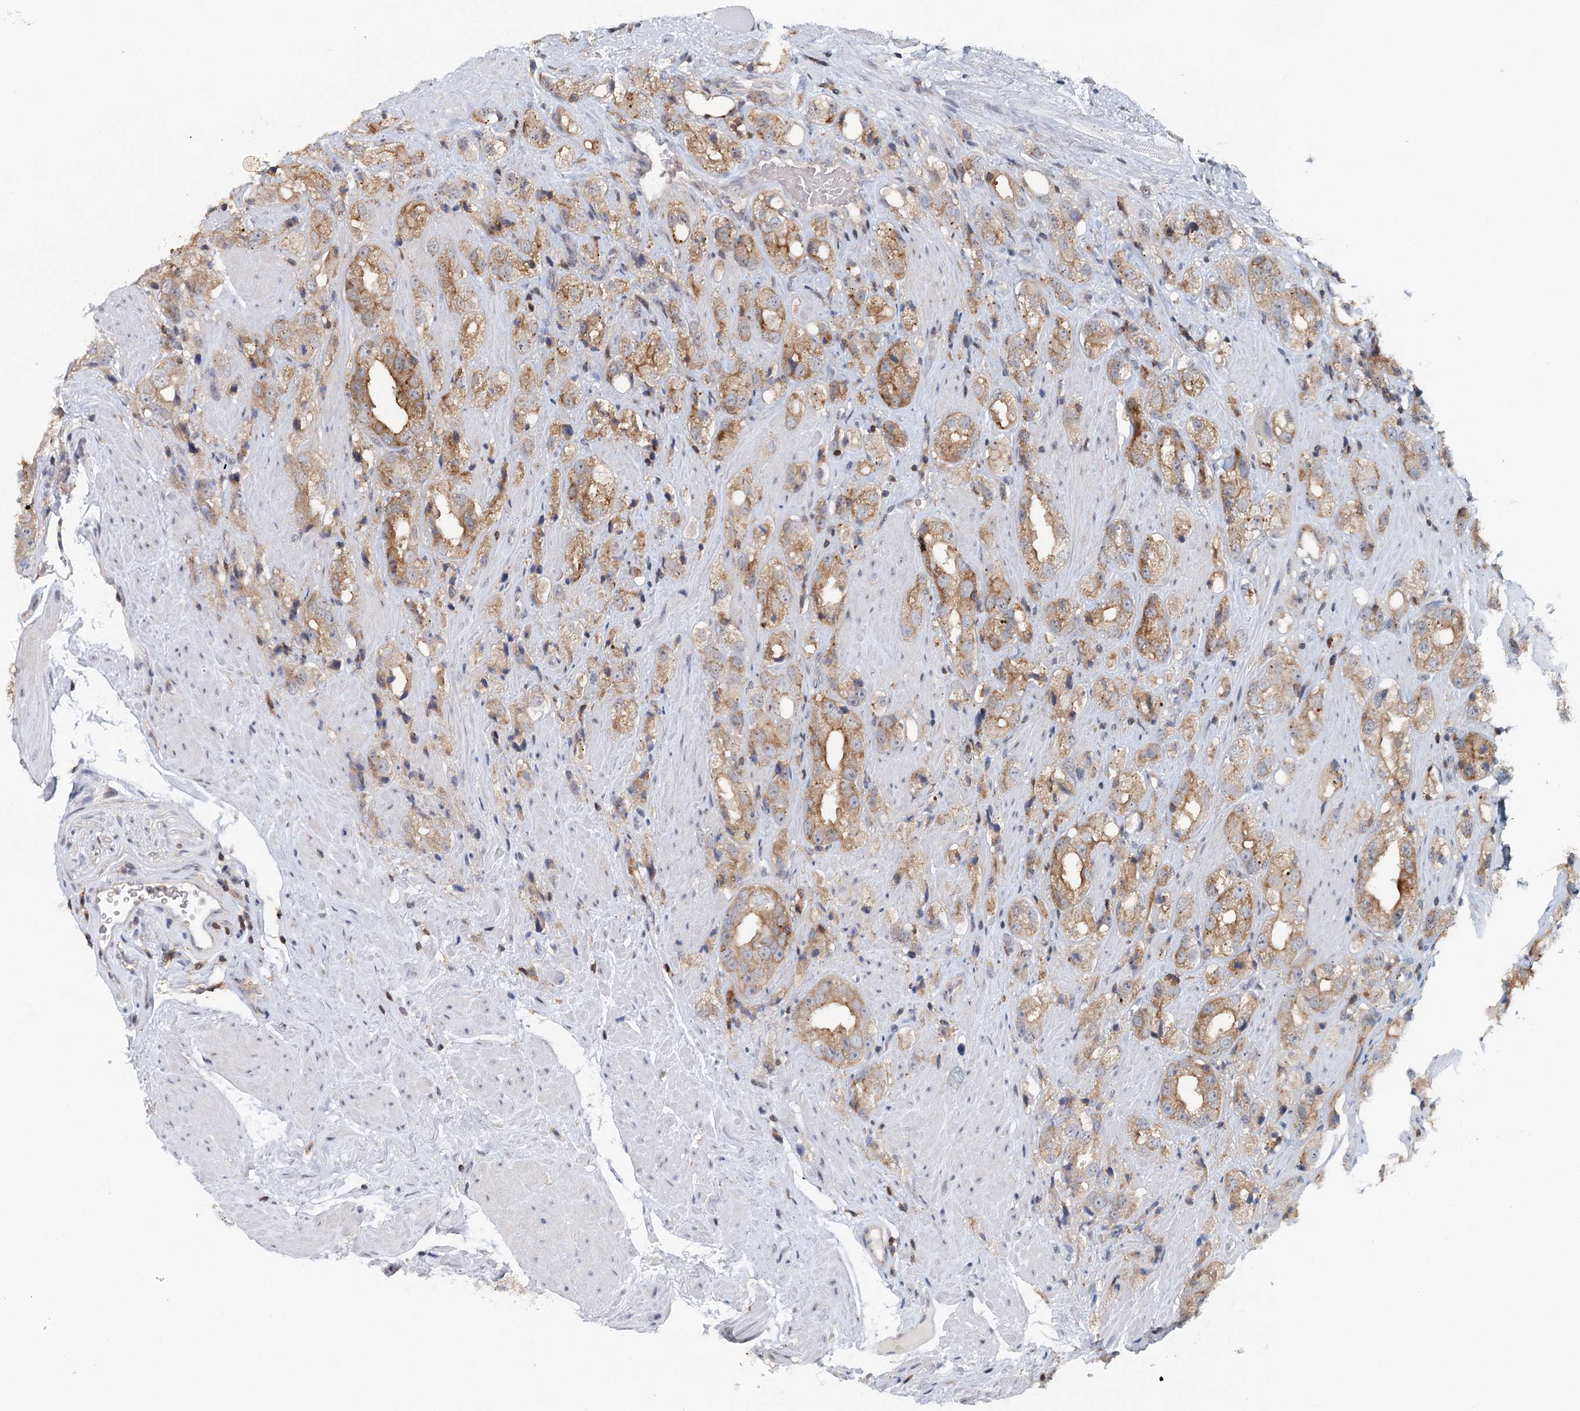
{"staining": {"intensity": "moderate", "quantity": ">75%", "location": "cytoplasmic/membranous"}, "tissue": "prostate cancer", "cell_type": "Tumor cells", "image_type": "cancer", "snomed": [{"axis": "morphology", "description": "Adenocarcinoma, NOS"}, {"axis": "topography", "description": "Prostate"}], "caption": "The micrograph demonstrates a brown stain indicating the presence of a protein in the cytoplasmic/membranous of tumor cells in prostate cancer.", "gene": "CDC42SE2", "patient": {"sex": "male", "age": 79}}